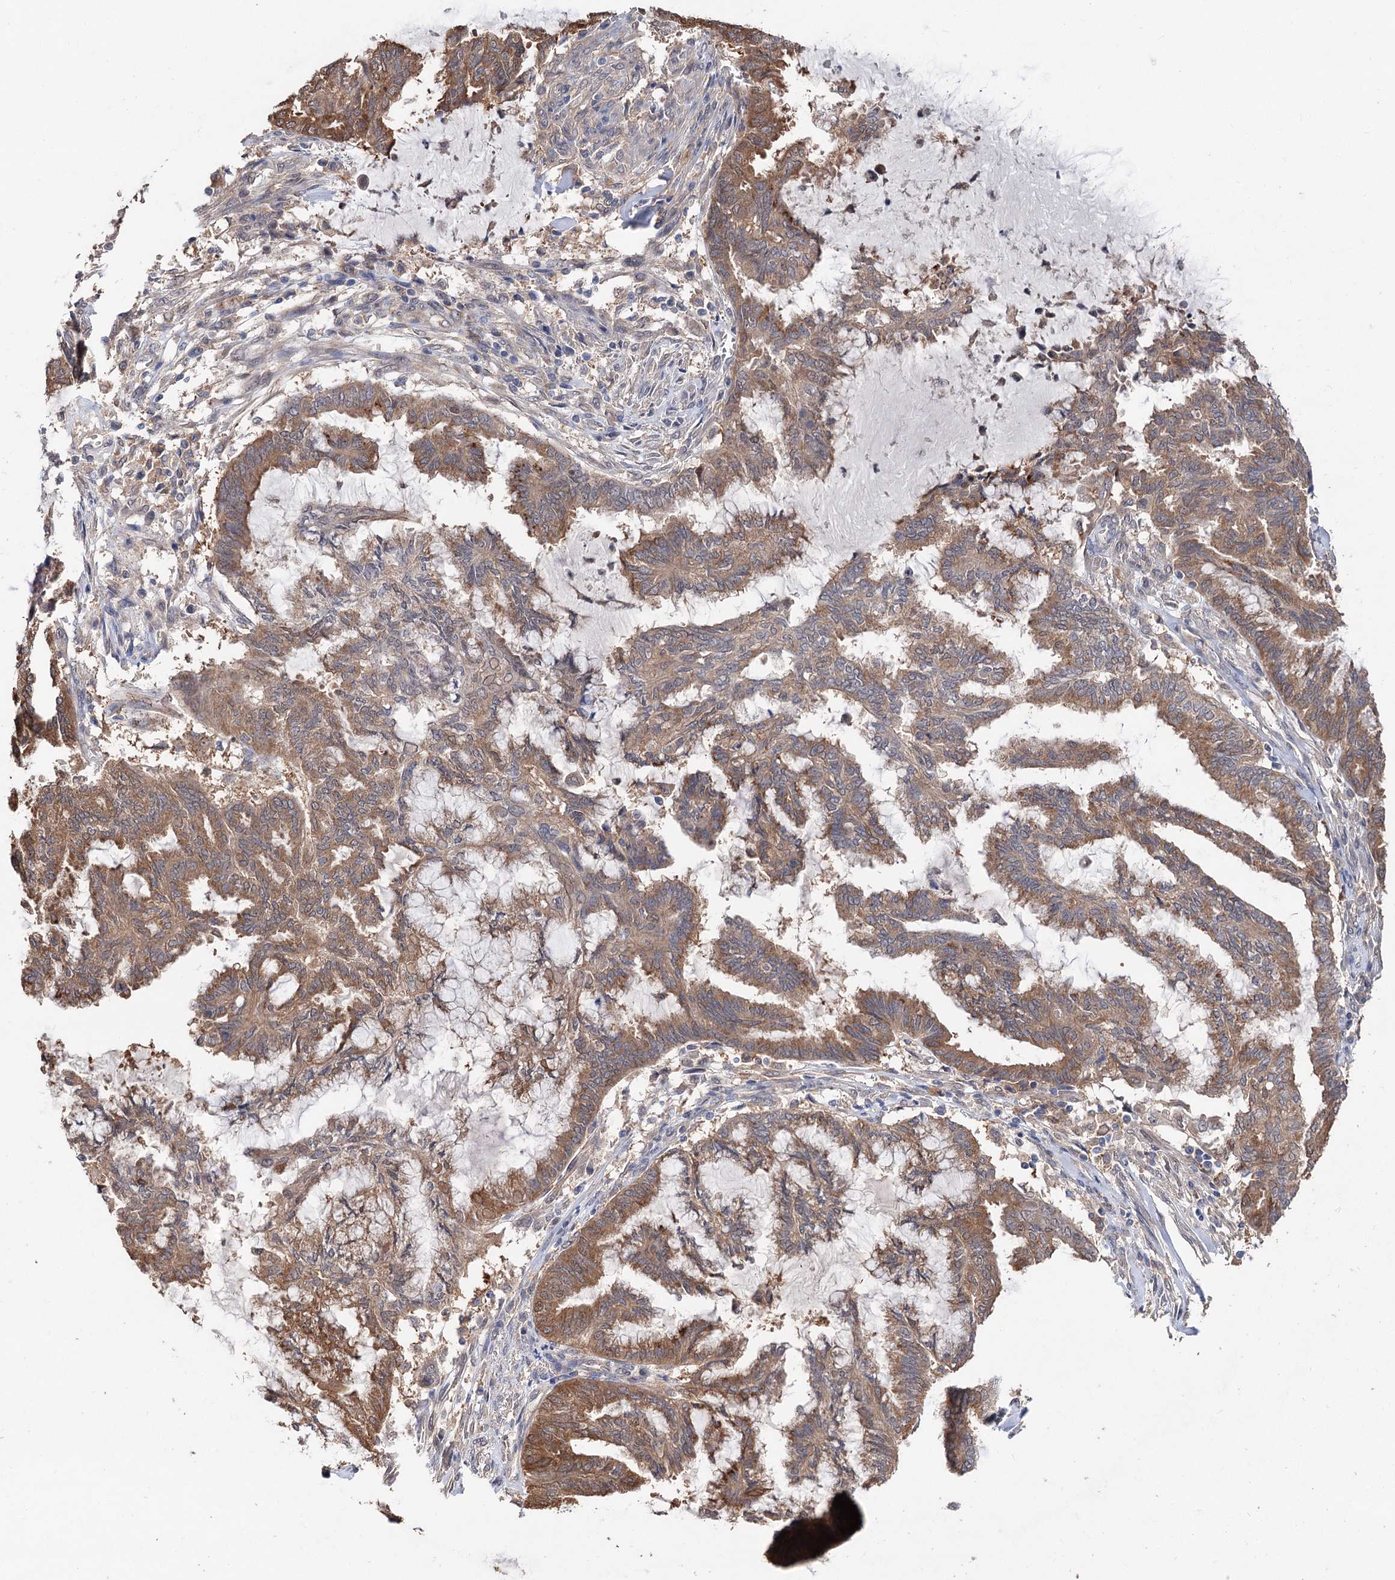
{"staining": {"intensity": "moderate", "quantity": ">75%", "location": "cytoplasmic/membranous"}, "tissue": "endometrial cancer", "cell_type": "Tumor cells", "image_type": "cancer", "snomed": [{"axis": "morphology", "description": "Adenocarcinoma, NOS"}, {"axis": "topography", "description": "Endometrium"}], "caption": "Endometrial adenocarcinoma stained with a protein marker reveals moderate staining in tumor cells.", "gene": "NUDCD2", "patient": {"sex": "female", "age": 86}}